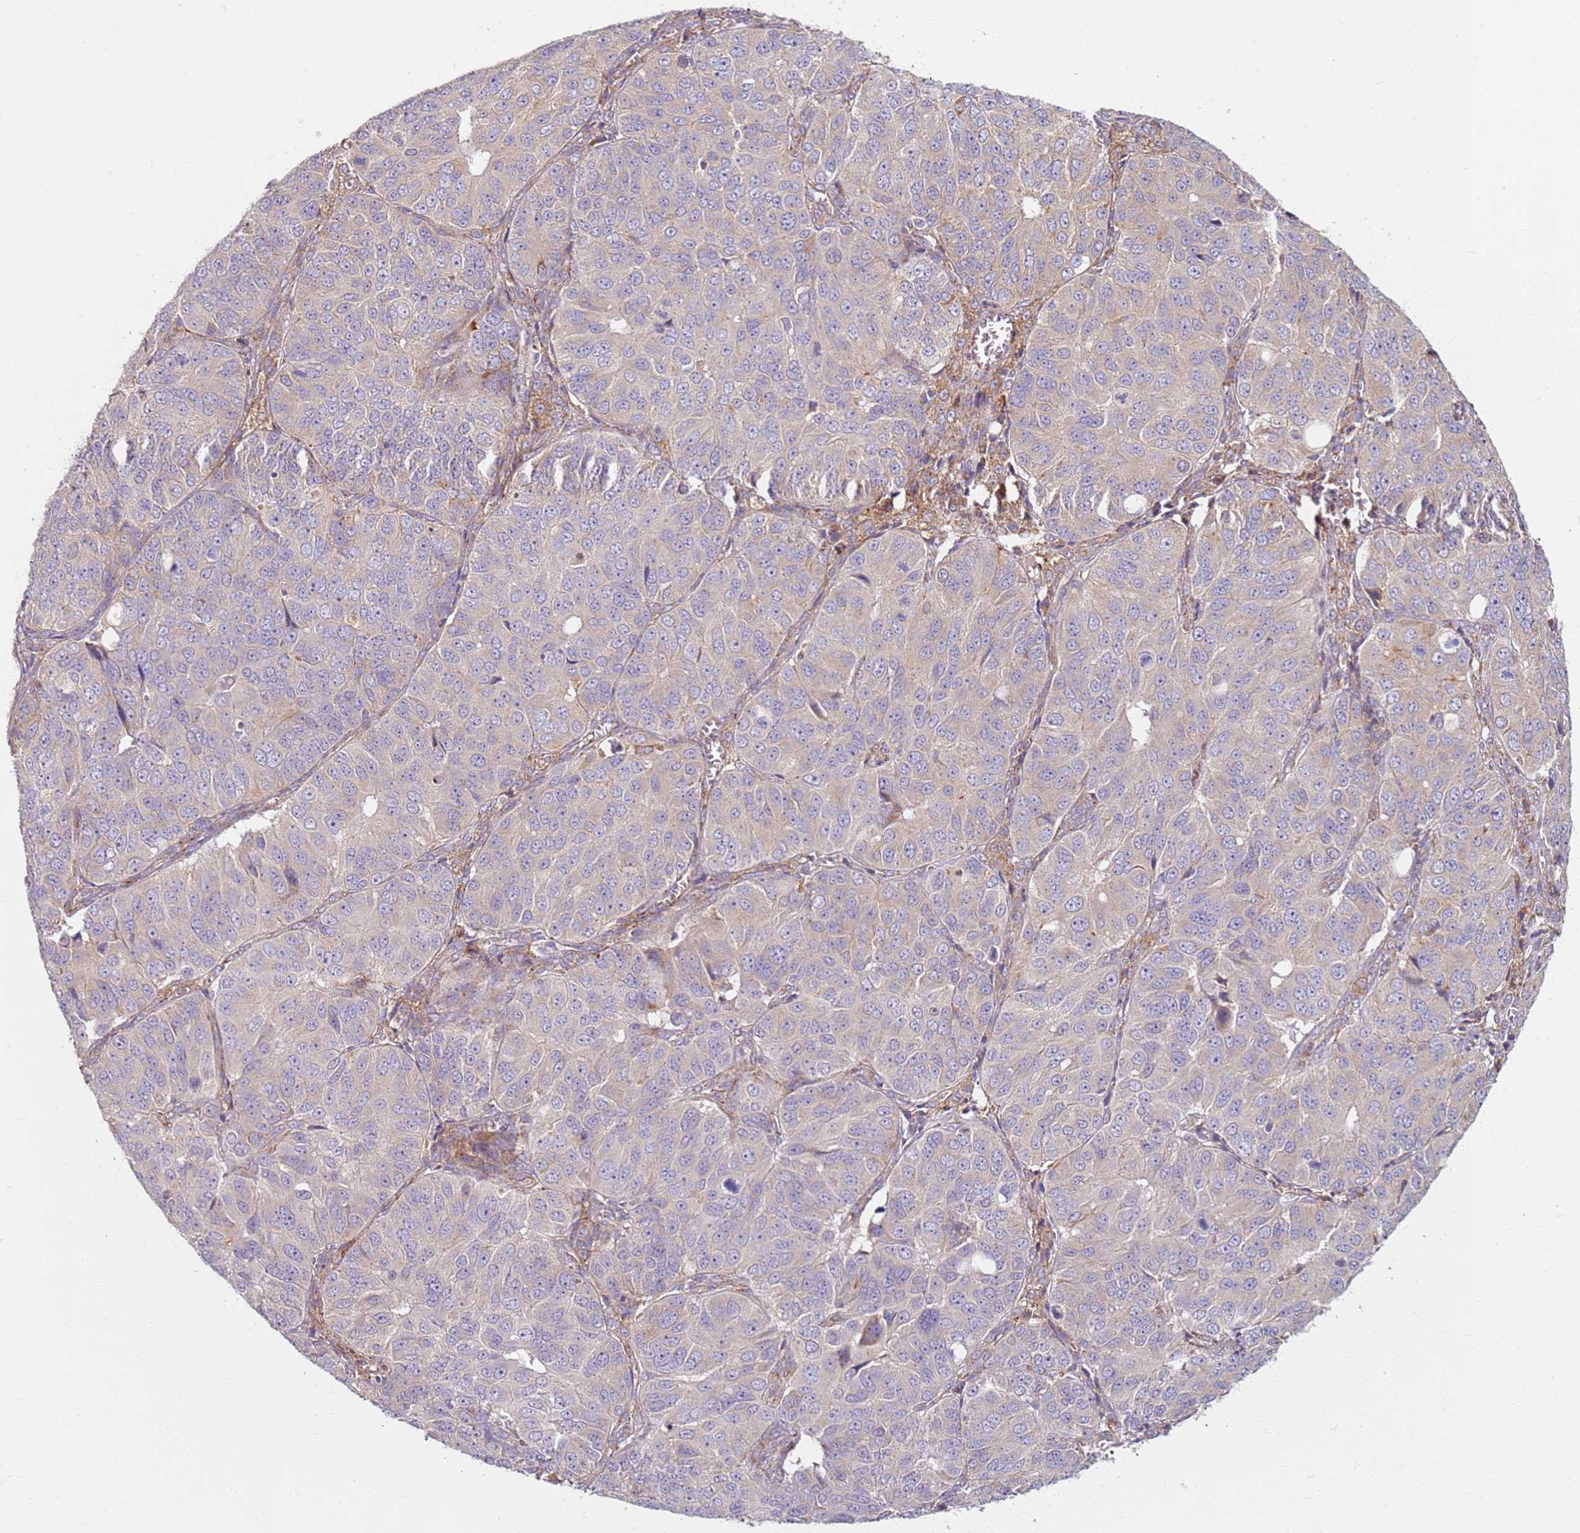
{"staining": {"intensity": "negative", "quantity": "none", "location": "none"}, "tissue": "ovarian cancer", "cell_type": "Tumor cells", "image_type": "cancer", "snomed": [{"axis": "morphology", "description": "Carcinoma, endometroid"}, {"axis": "topography", "description": "Ovary"}], "caption": "Immunohistochemical staining of human ovarian cancer (endometroid carcinoma) demonstrates no significant expression in tumor cells.", "gene": "PROKR2", "patient": {"sex": "female", "age": 51}}